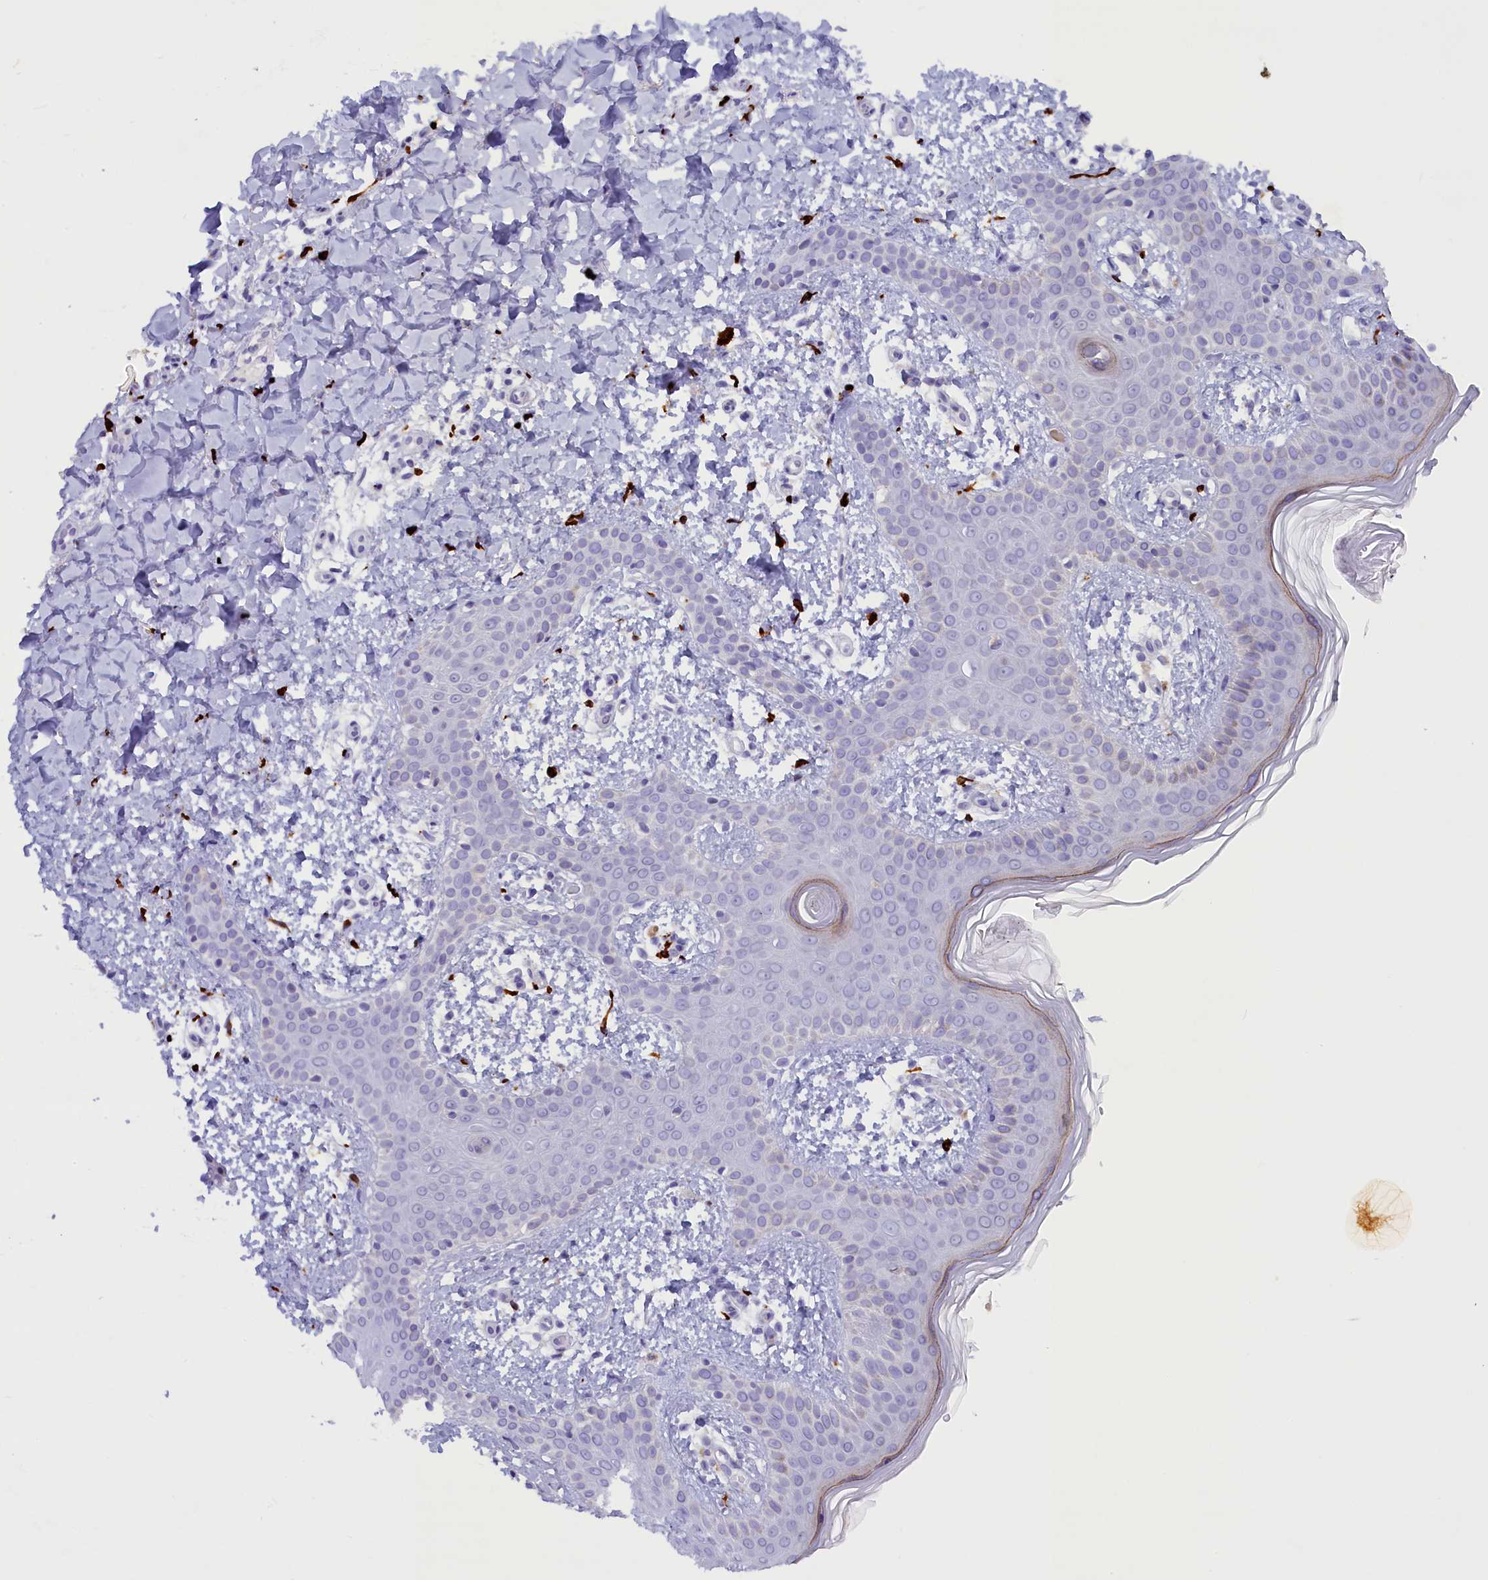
{"staining": {"intensity": "negative", "quantity": "none", "location": "none"}, "tissue": "skin", "cell_type": "Fibroblasts", "image_type": "normal", "snomed": [{"axis": "morphology", "description": "Normal tissue, NOS"}, {"axis": "topography", "description": "Skin"}], "caption": "Histopathology image shows no significant protein expression in fibroblasts of unremarkable skin.", "gene": "RTTN", "patient": {"sex": "male", "age": 36}}